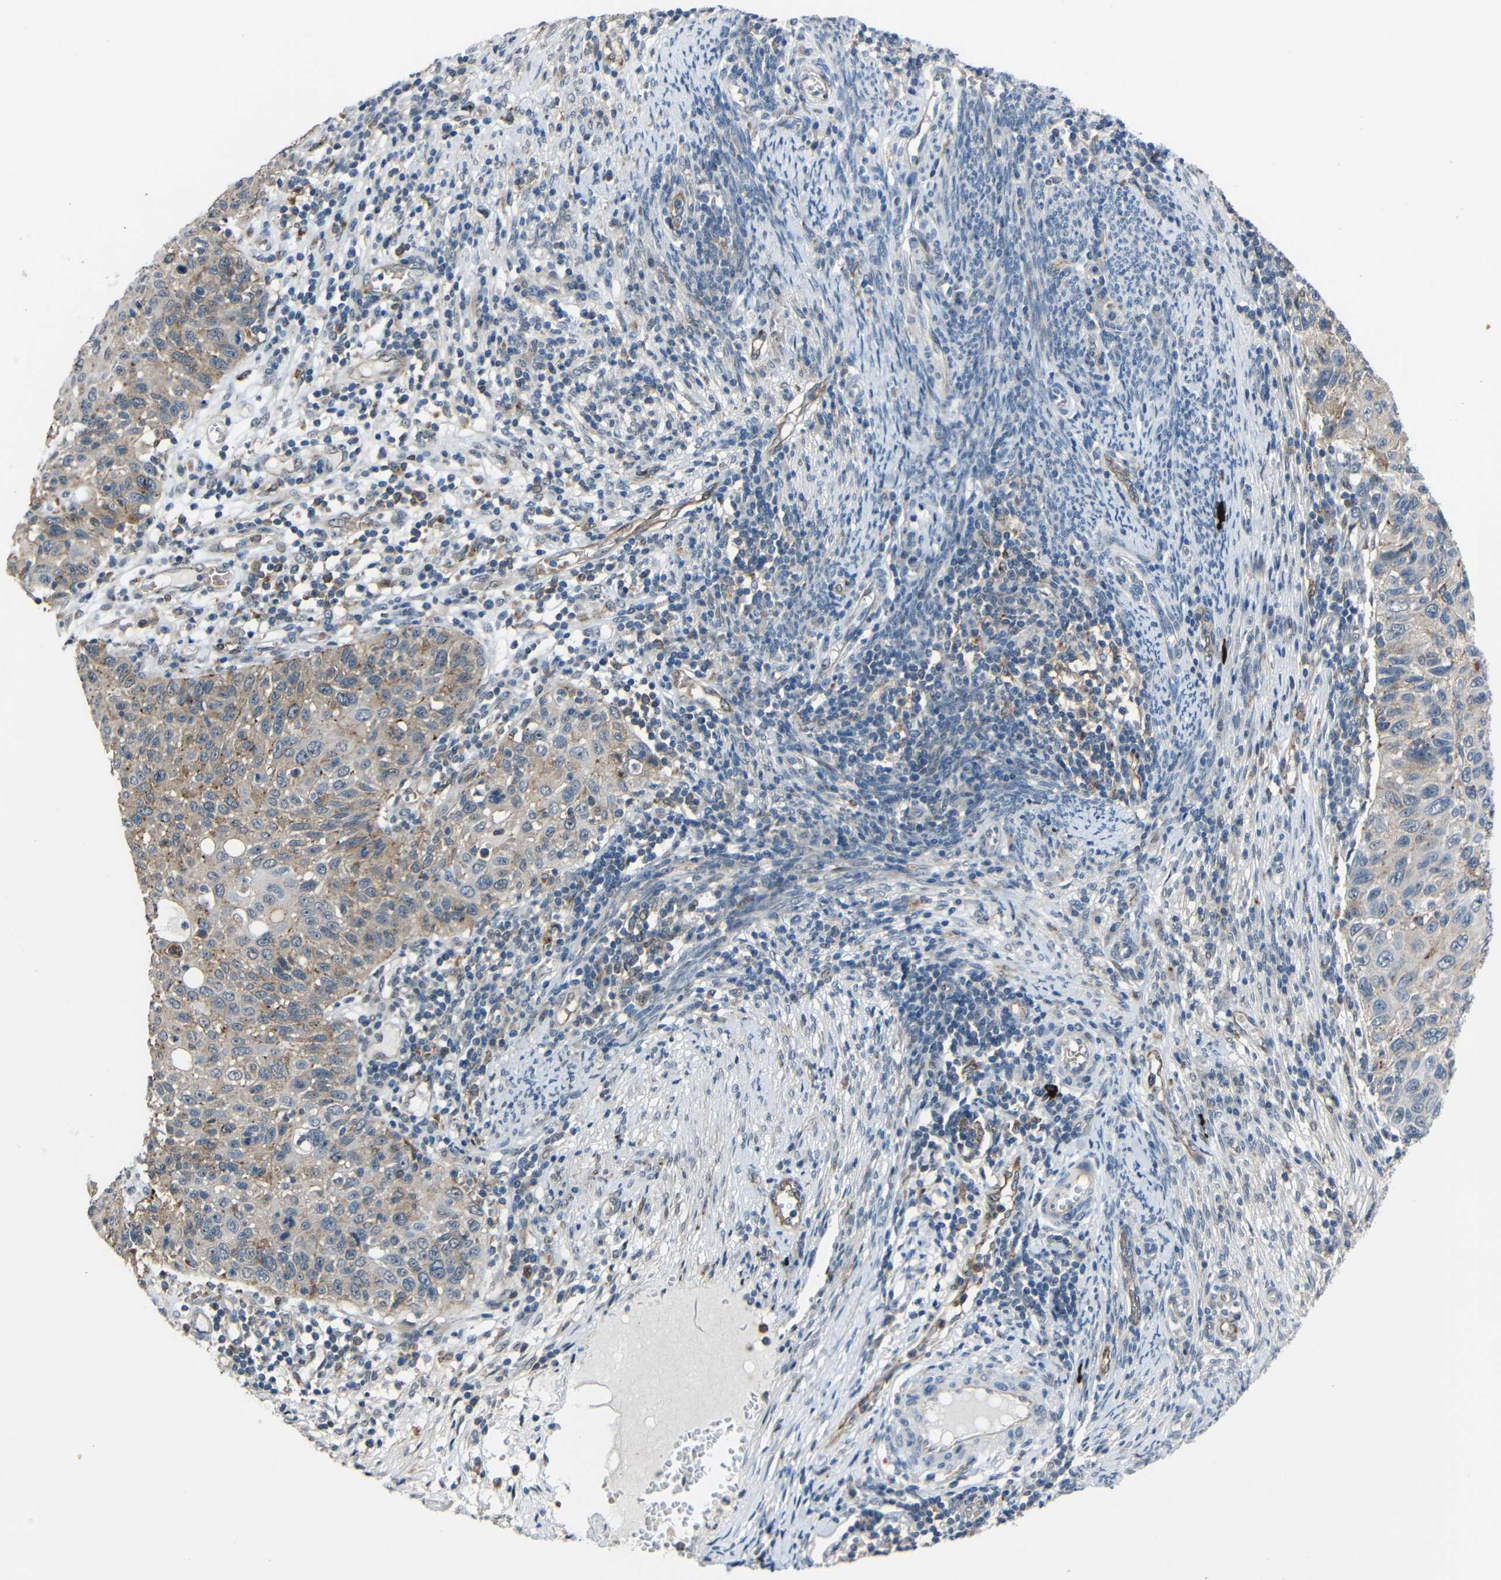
{"staining": {"intensity": "moderate", "quantity": "25%-75%", "location": "cytoplasmic/membranous"}, "tissue": "cervical cancer", "cell_type": "Tumor cells", "image_type": "cancer", "snomed": [{"axis": "morphology", "description": "Squamous cell carcinoma, NOS"}, {"axis": "topography", "description": "Cervix"}], "caption": "Tumor cells reveal moderate cytoplasmic/membranous staining in approximately 25%-75% of cells in cervical squamous cell carcinoma.", "gene": "DNAJC5", "patient": {"sex": "female", "age": 70}}